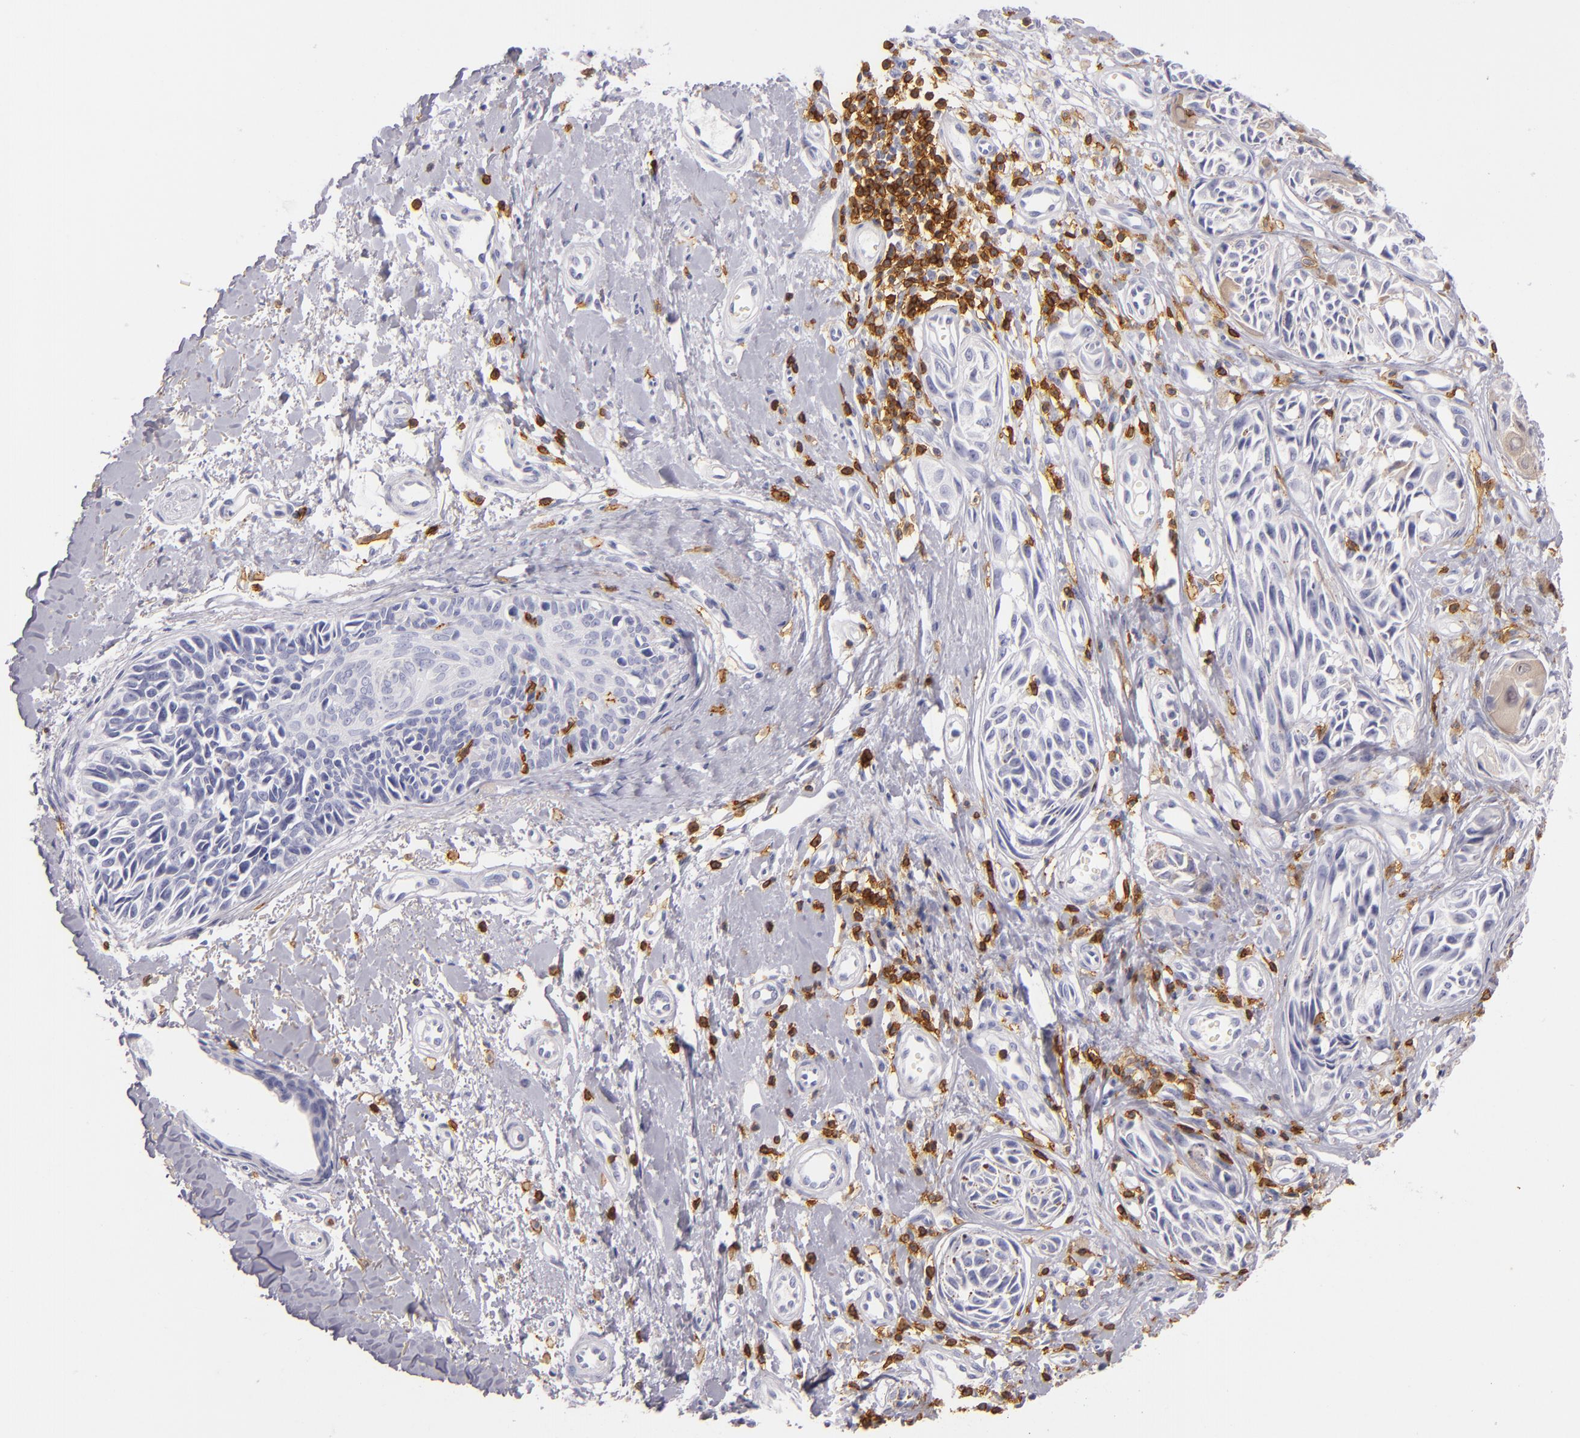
{"staining": {"intensity": "negative", "quantity": "none", "location": "none"}, "tissue": "melanoma", "cell_type": "Tumor cells", "image_type": "cancer", "snomed": [{"axis": "morphology", "description": "Malignant melanoma, NOS"}, {"axis": "topography", "description": "Skin"}], "caption": "Immunohistochemical staining of human malignant melanoma displays no significant expression in tumor cells.", "gene": "LAT", "patient": {"sex": "male", "age": 36}}